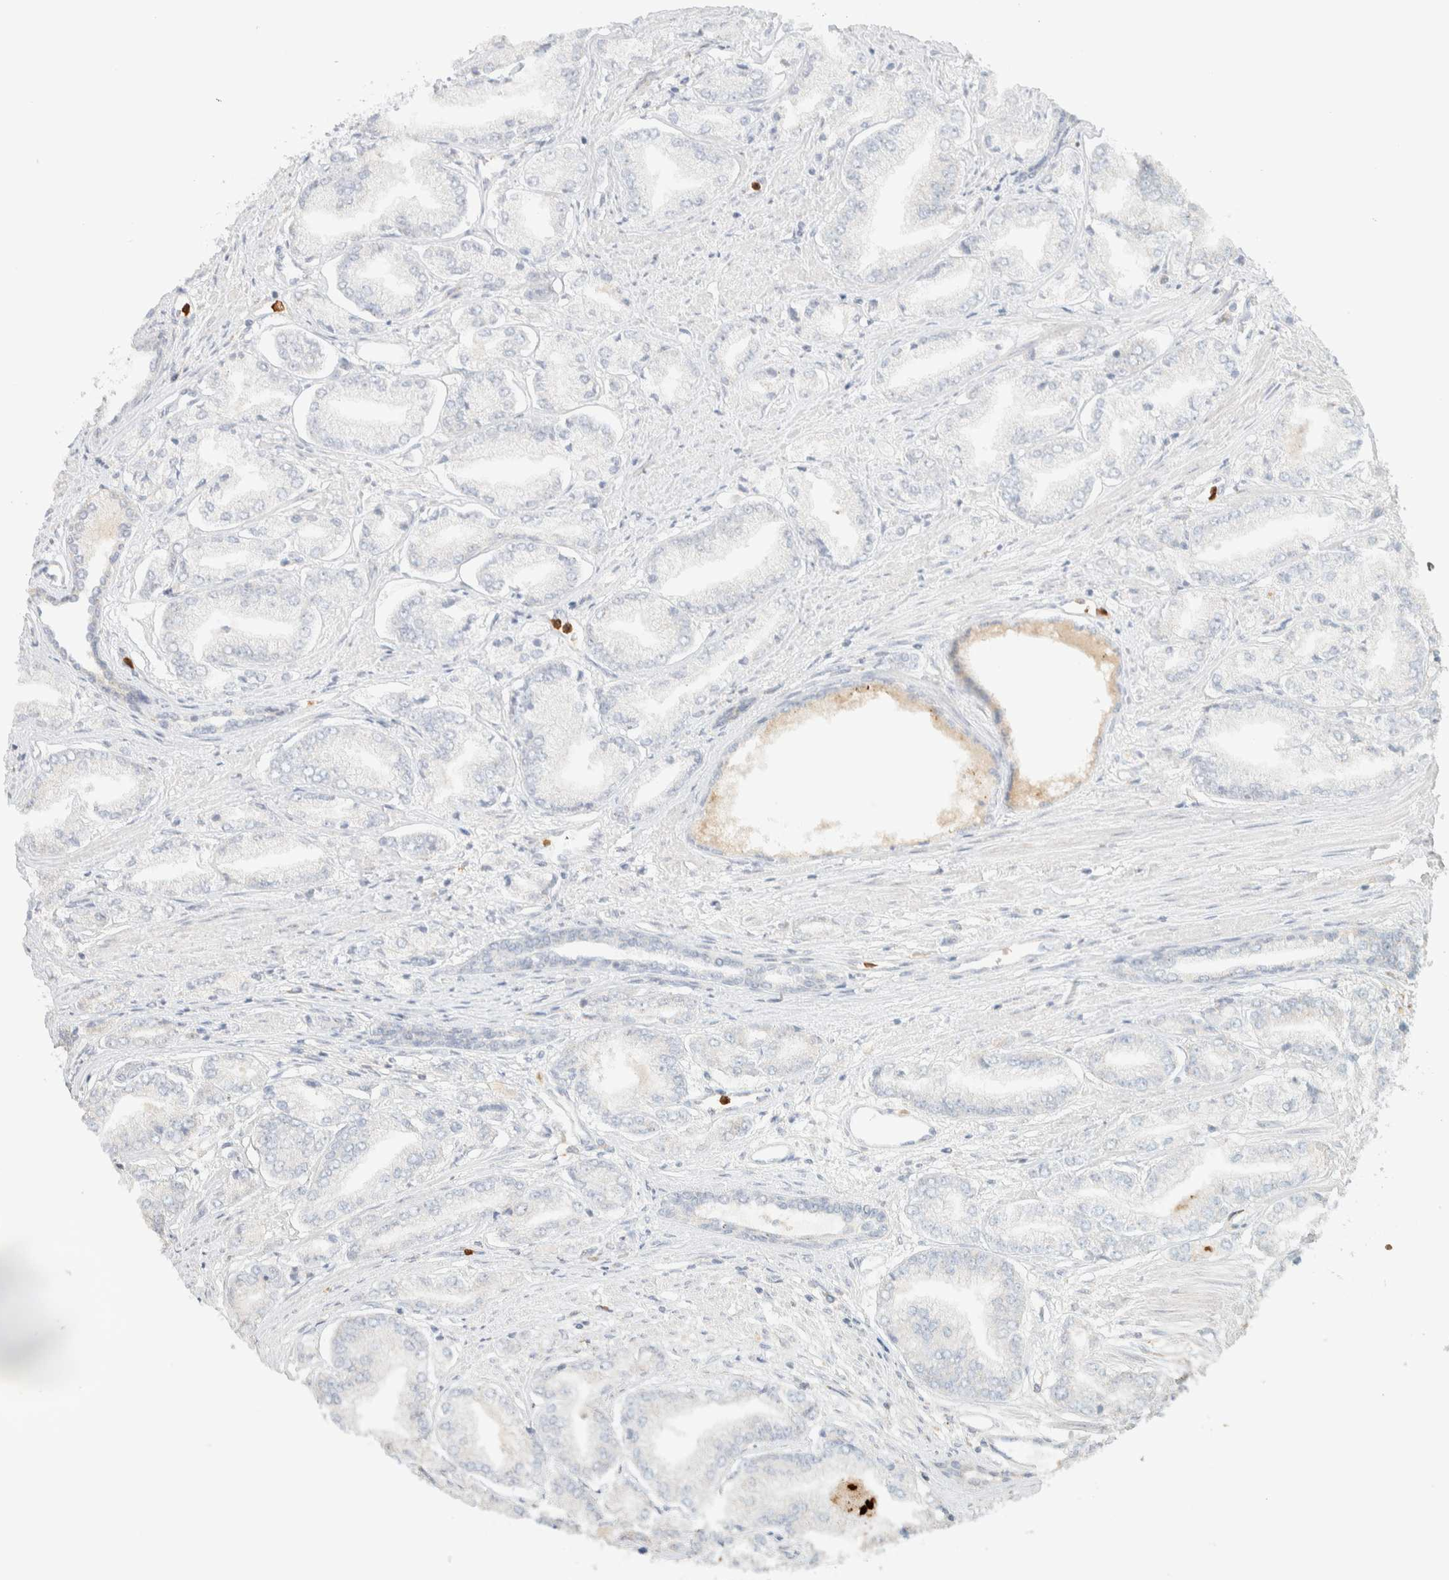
{"staining": {"intensity": "negative", "quantity": "none", "location": "none"}, "tissue": "prostate cancer", "cell_type": "Tumor cells", "image_type": "cancer", "snomed": [{"axis": "morphology", "description": "Adenocarcinoma, Low grade"}, {"axis": "topography", "description": "Prostate"}], "caption": "A high-resolution micrograph shows immunohistochemistry staining of prostate cancer (low-grade adenocarcinoma), which shows no significant positivity in tumor cells.", "gene": "TTC3", "patient": {"sex": "male", "age": 52}}